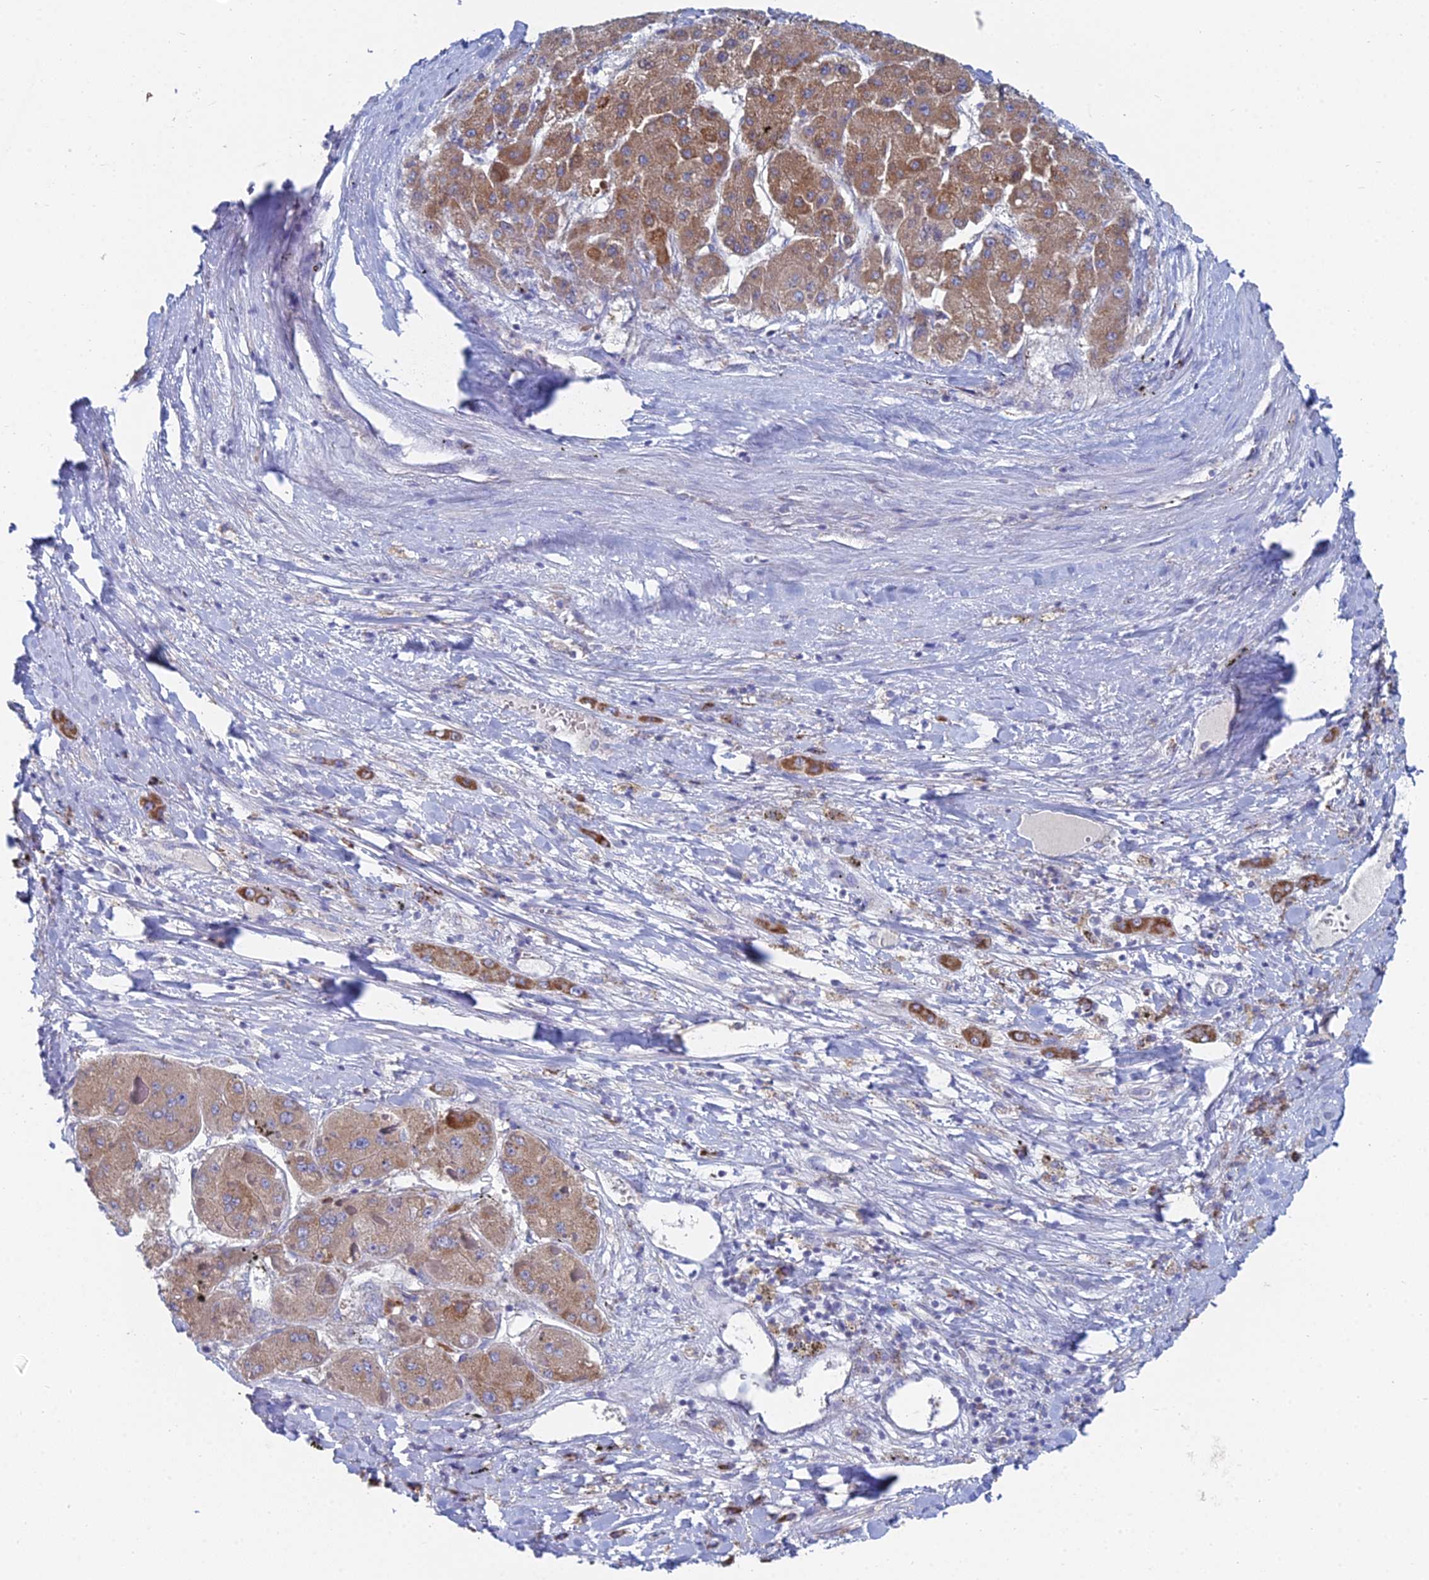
{"staining": {"intensity": "moderate", "quantity": ">75%", "location": "cytoplasmic/membranous"}, "tissue": "liver cancer", "cell_type": "Tumor cells", "image_type": "cancer", "snomed": [{"axis": "morphology", "description": "Carcinoma, Hepatocellular, NOS"}, {"axis": "topography", "description": "Liver"}], "caption": "Immunohistochemistry (IHC) (DAB (3,3'-diaminobenzidine)) staining of hepatocellular carcinoma (liver) demonstrates moderate cytoplasmic/membranous protein positivity in approximately >75% of tumor cells. The protein of interest is shown in brown color, while the nuclei are stained blue.", "gene": "CRACR2B", "patient": {"sex": "female", "age": 73}}